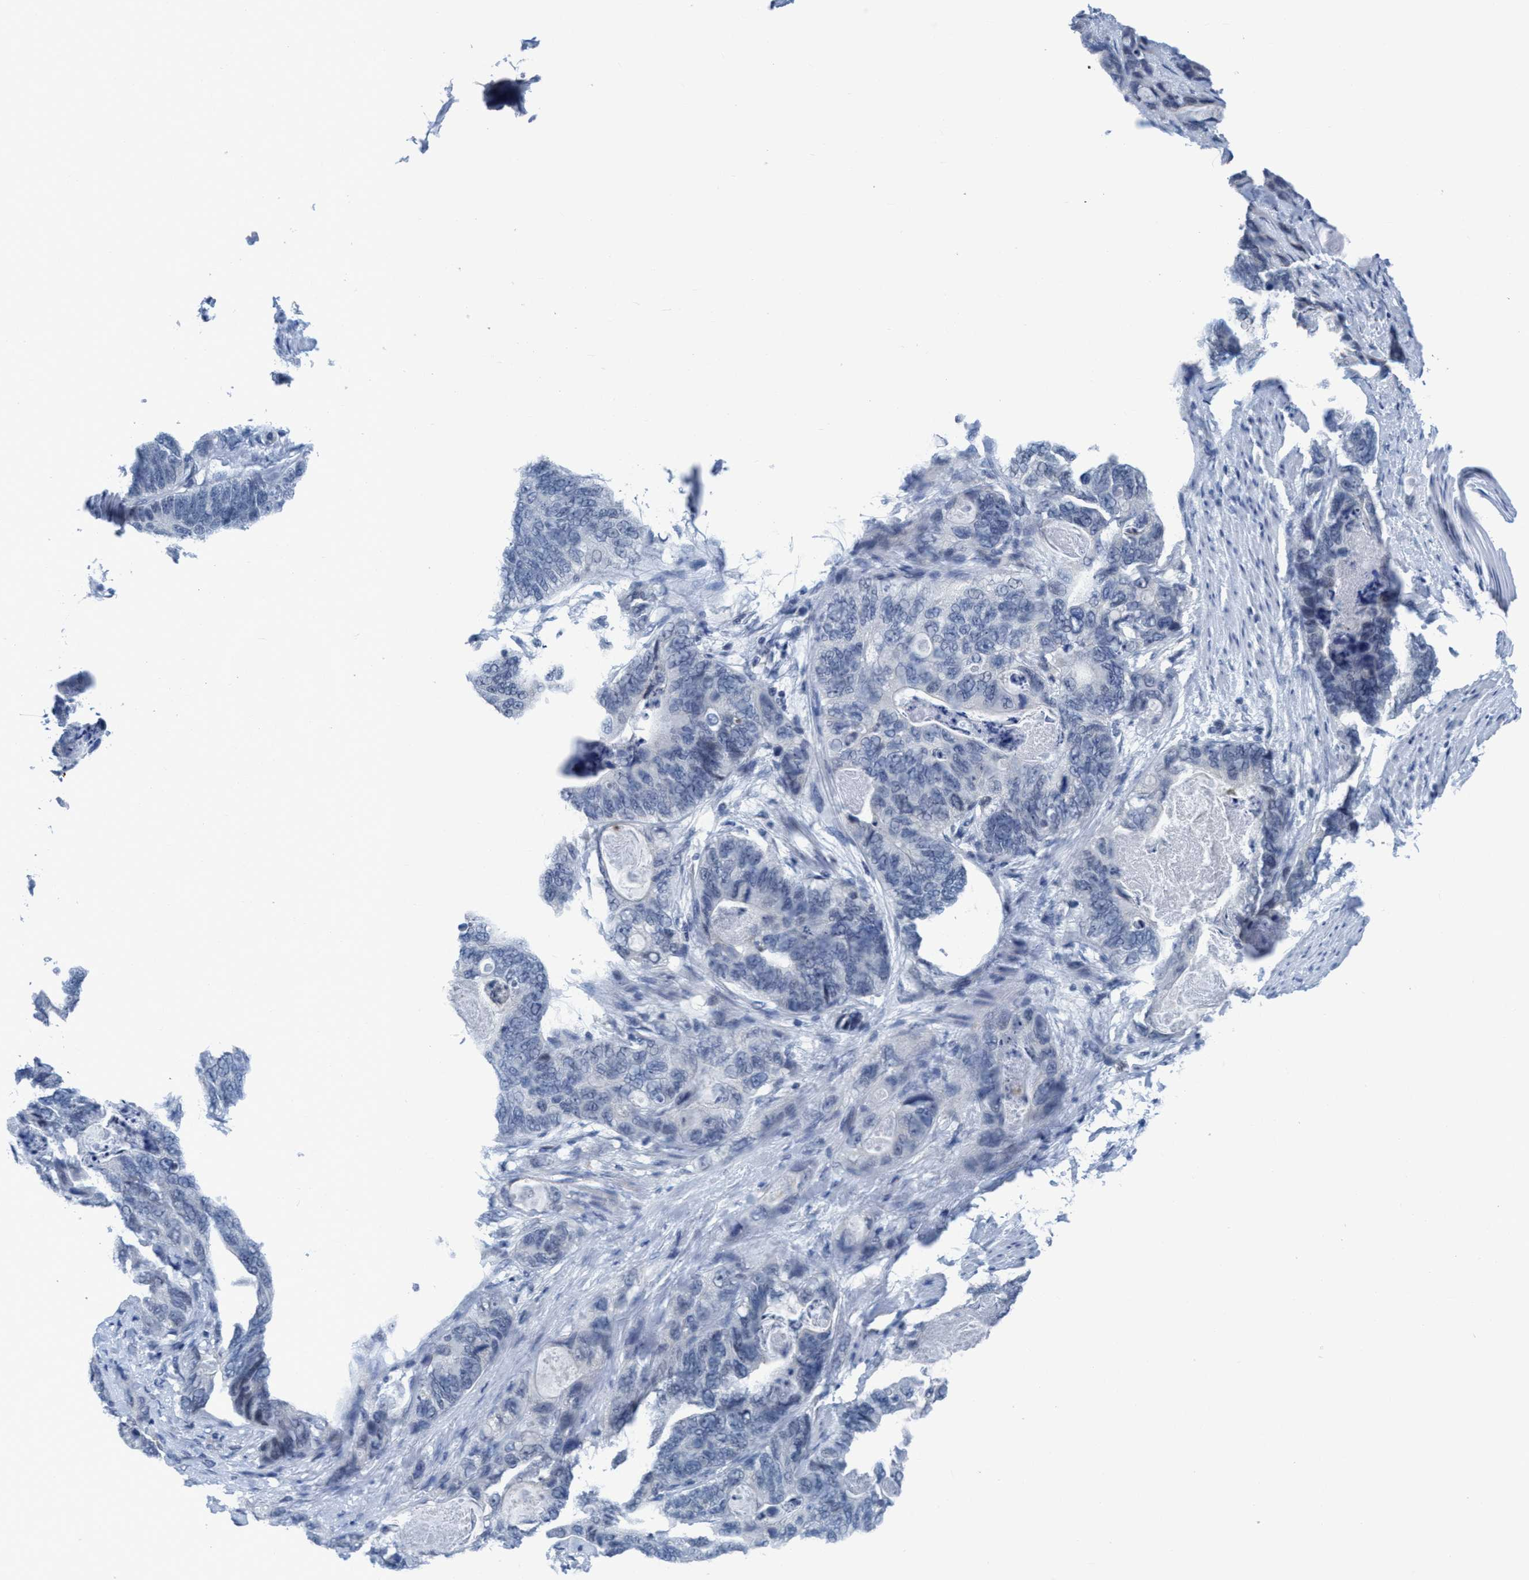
{"staining": {"intensity": "negative", "quantity": "none", "location": "none"}, "tissue": "stomach cancer", "cell_type": "Tumor cells", "image_type": "cancer", "snomed": [{"axis": "morphology", "description": "Normal tissue, NOS"}, {"axis": "morphology", "description": "Adenocarcinoma, NOS"}, {"axis": "topography", "description": "Stomach"}], "caption": "Histopathology image shows no protein staining in tumor cells of stomach cancer tissue.", "gene": "DNAI1", "patient": {"sex": "female", "age": 89}}